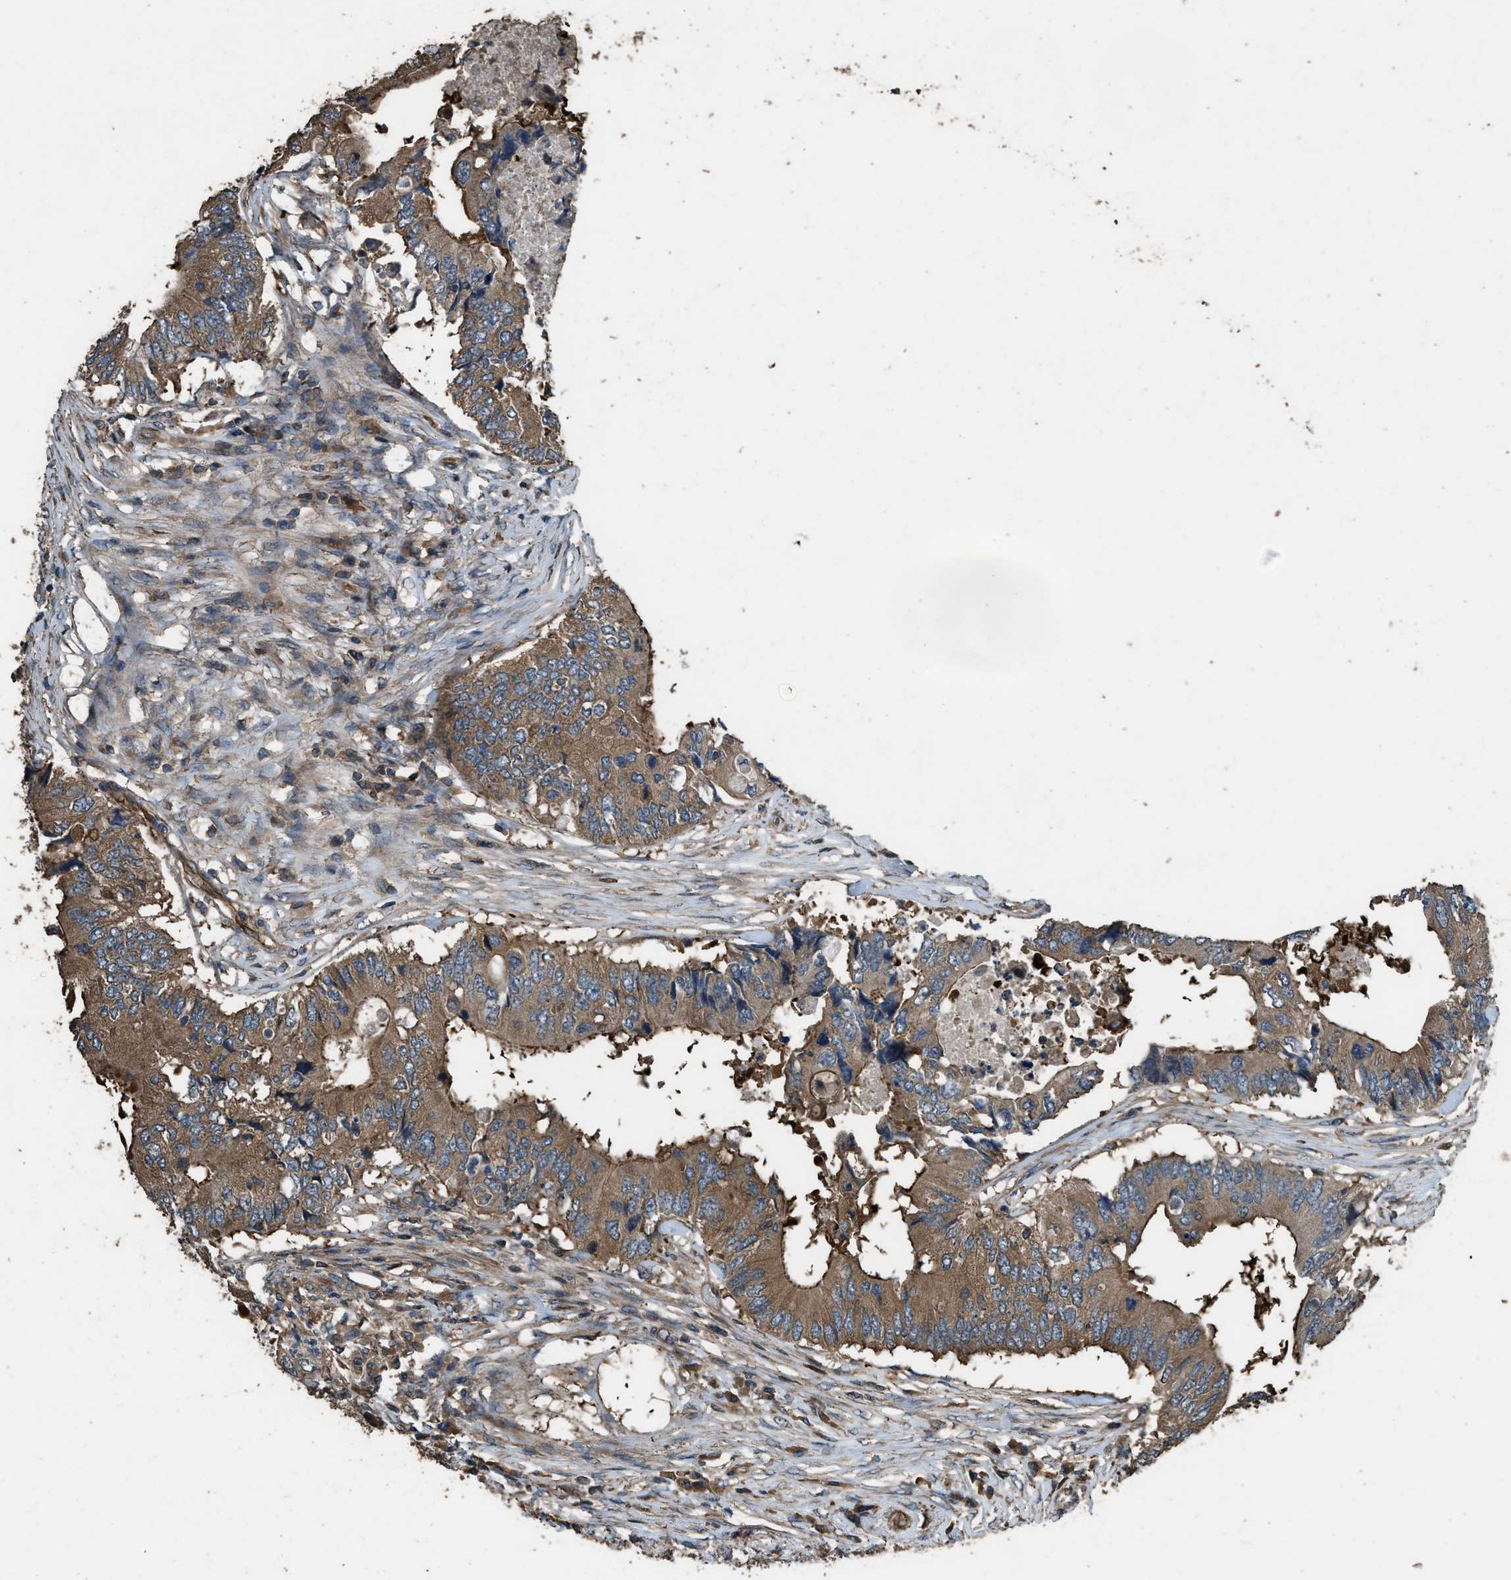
{"staining": {"intensity": "moderate", "quantity": ">75%", "location": "cytoplasmic/membranous"}, "tissue": "colorectal cancer", "cell_type": "Tumor cells", "image_type": "cancer", "snomed": [{"axis": "morphology", "description": "Adenocarcinoma, NOS"}, {"axis": "topography", "description": "Colon"}], "caption": "Immunohistochemistry (IHC) staining of adenocarcinoma (colorectal), which exhibits medium levels of moderate cytoplasmic/membranous positivity in about >75% of tumor cells indicating moderate cytoplasmic/membranous protein positivity. The staining was performed using DAB (brown) for protein detection and nuclei were counterstained in hematoxylin (blue).", "gene": "MARS1", "patient": {"sex": "male", "age": 71}}